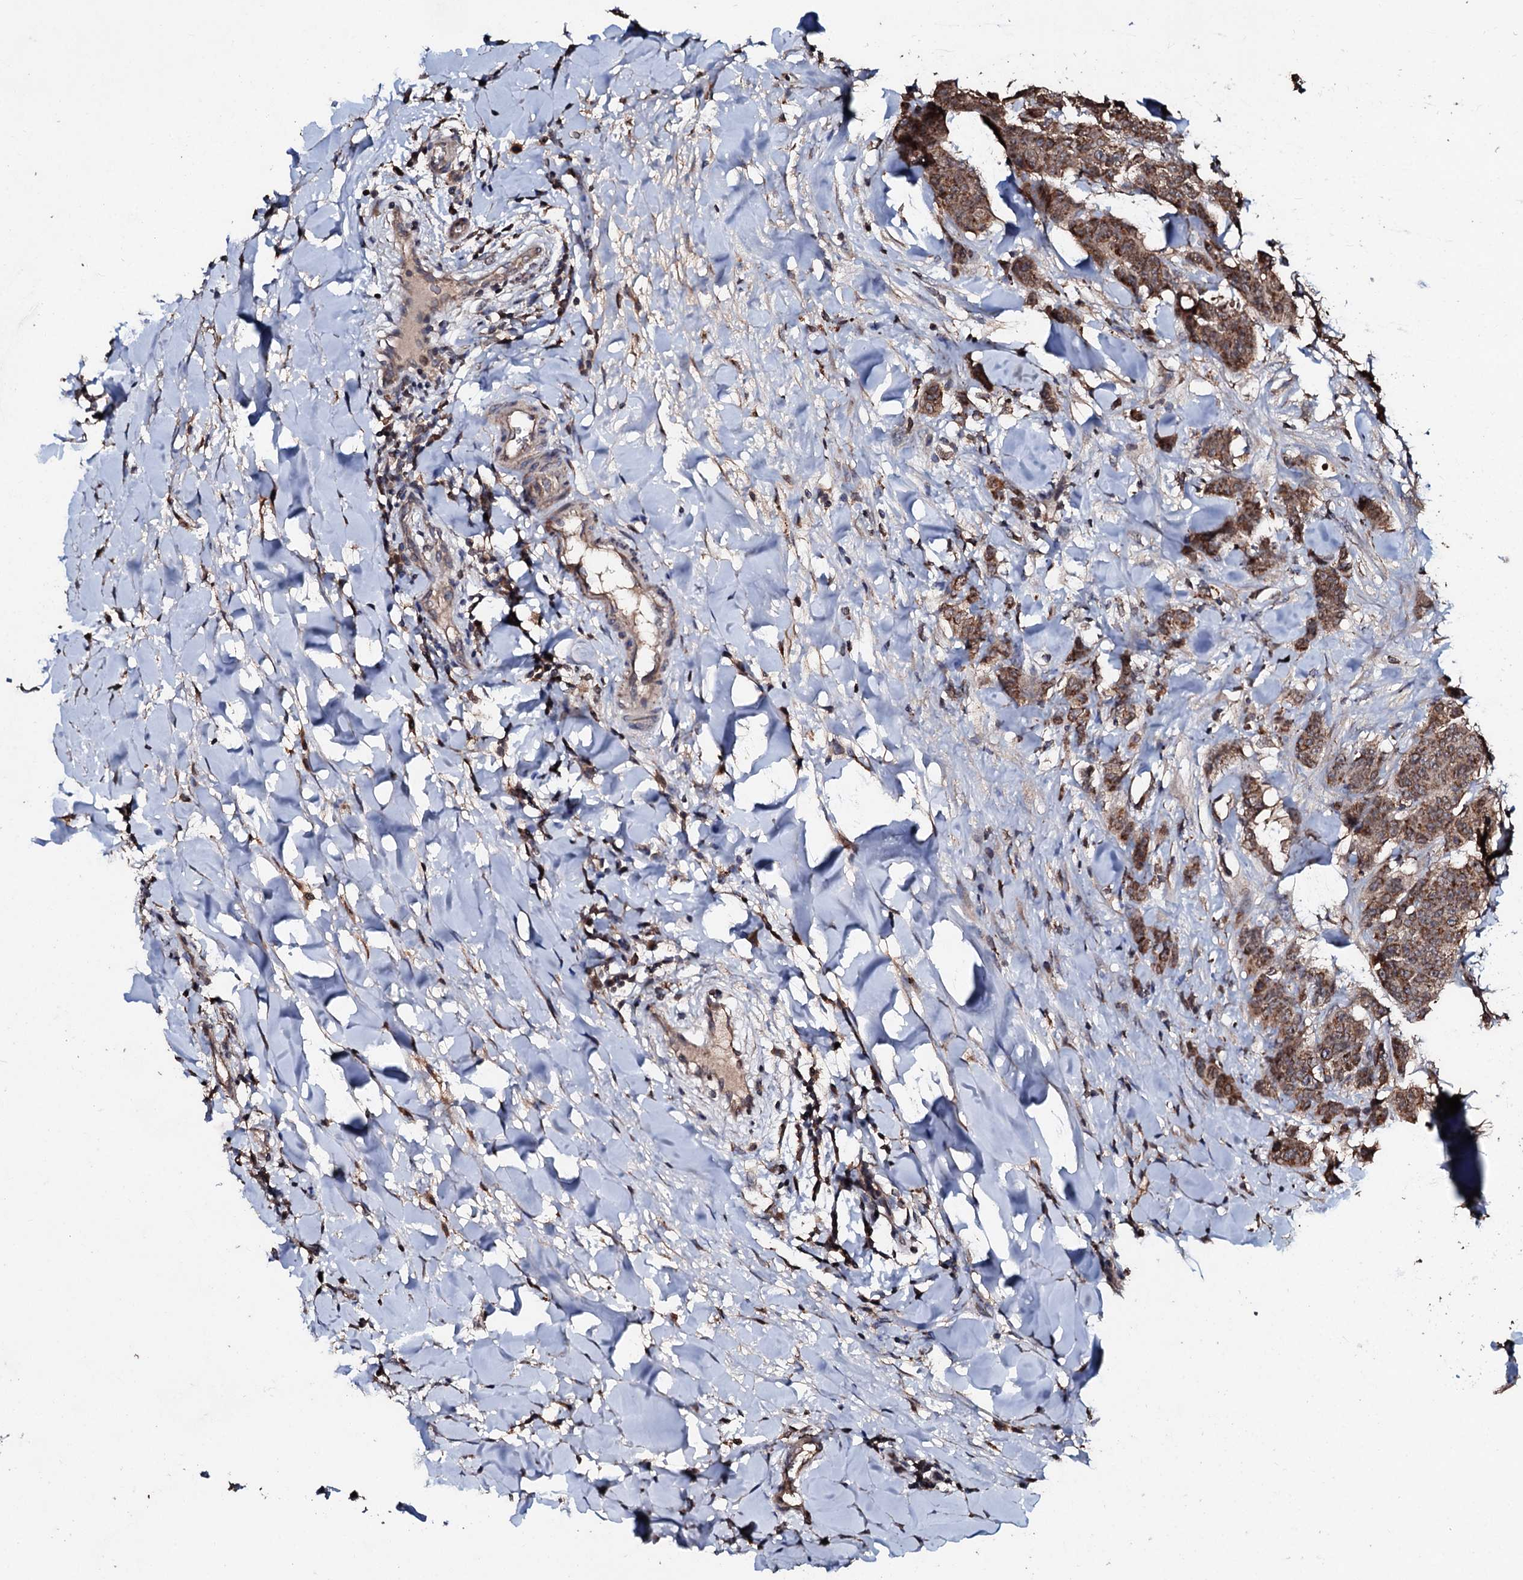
{"staining": {"intensity": "moderate", "quantity": ">75%", "location": "cytoplasmic/membranous"}, "tissue": "breast cancer", "cell_type": "Tumor cells", "image_type": "cancer", "snomed": [{"axis": "morphology", "description": "Duct carcinoma"}, {"axis": "topography", "description": "Breast"}], "caption": "Immunohistochemical staining of human intraductal carcinoma (breast) displays moderate cytoplasmic/membranous protein expression in approximately >75% of tumor cells. (DAB (3,3'-diaminobenzidine) IHC with brightfield microscopy, high magnification).", "gene": "SDHAF2", "patient": {"sex": "female", "age": 40}}